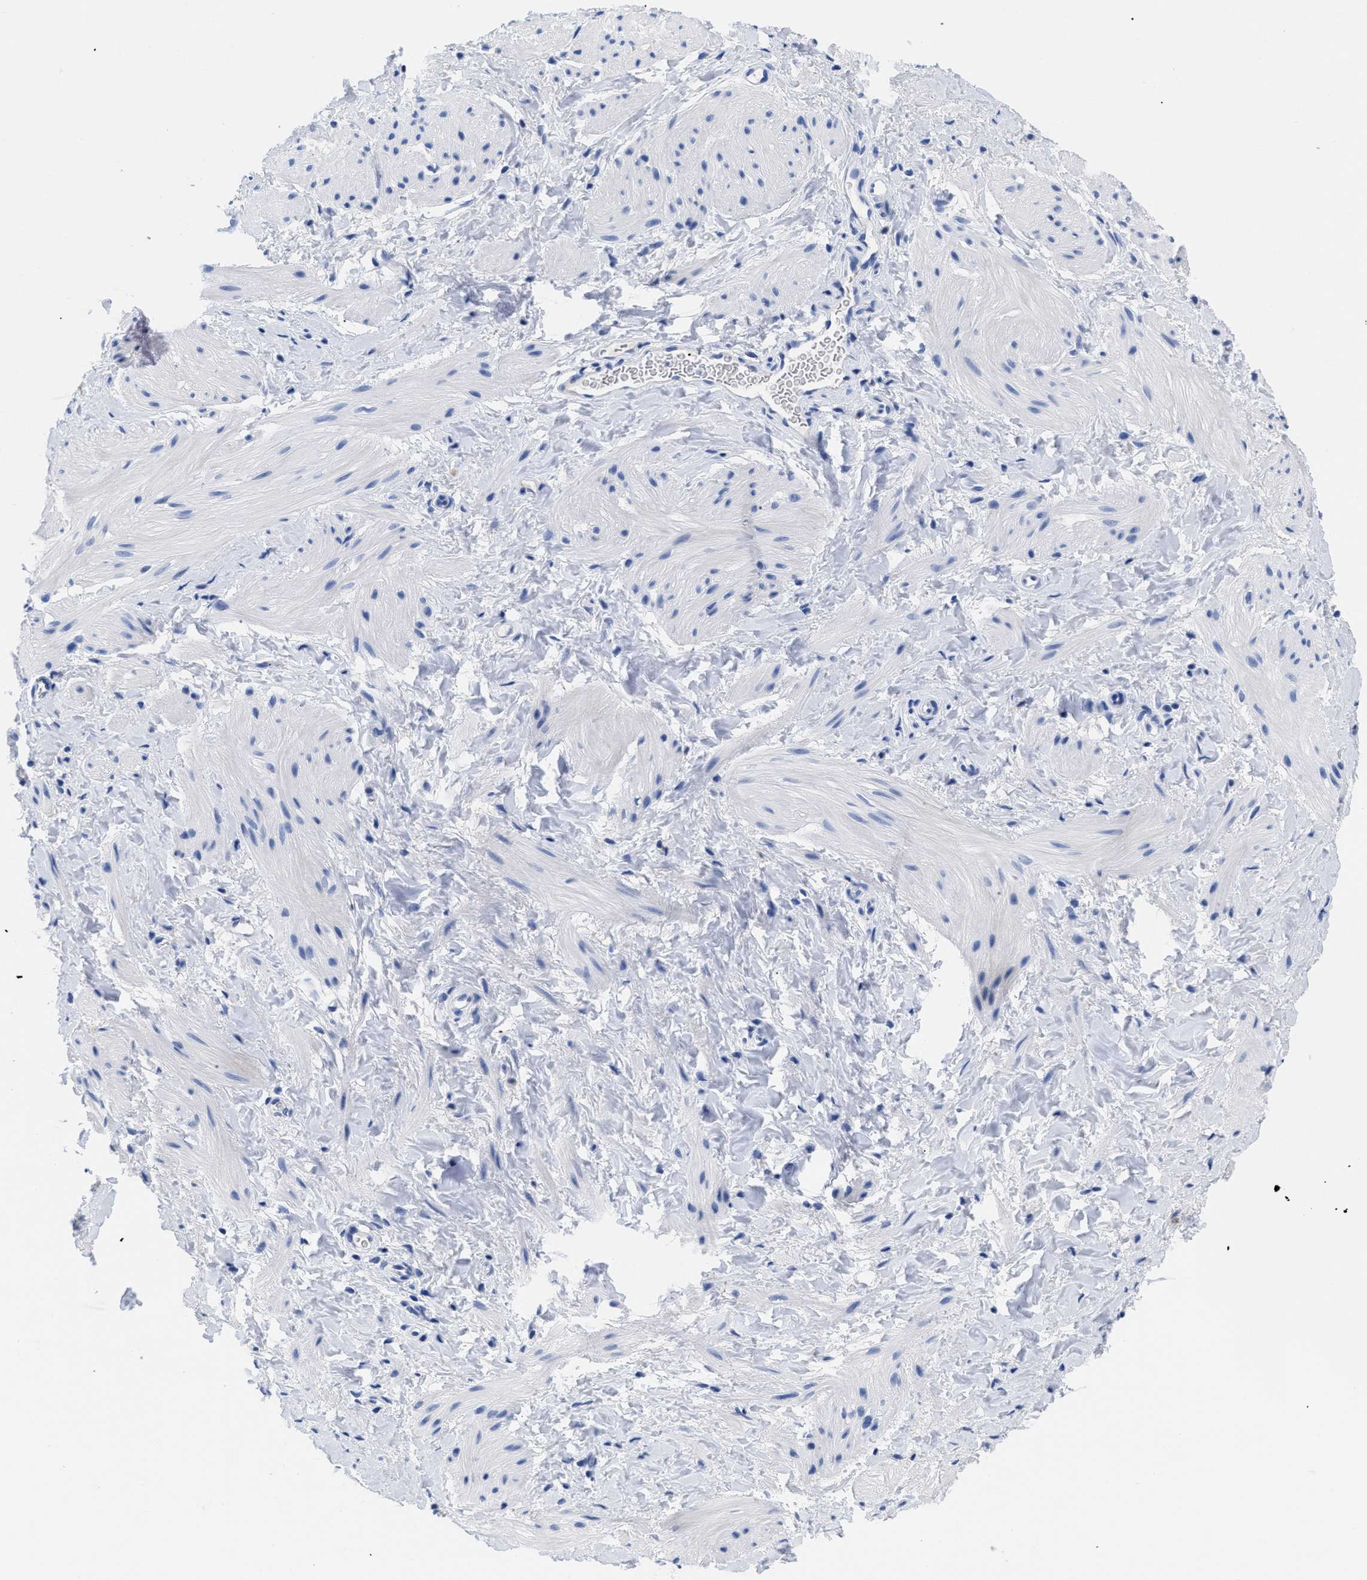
{"staining": {"intensity": "negative", "quantity": "none", "location": "none"}, "tissue": "smooth muscle", "cell_type": "Smooth muscle cells", "image_type": "normal", "snomed": [{"axis": "morphology", "description": "Normal tissue, NOS"}, {"axis": "topography", "description": "Smooth muscle"}], "caption": "The immunohistochemistry (IHC) image has no significant expression in smooth muscle cells of smooth muscle.", "gene": "TREML1", "patient": {"sex": "male", "age": 16}}